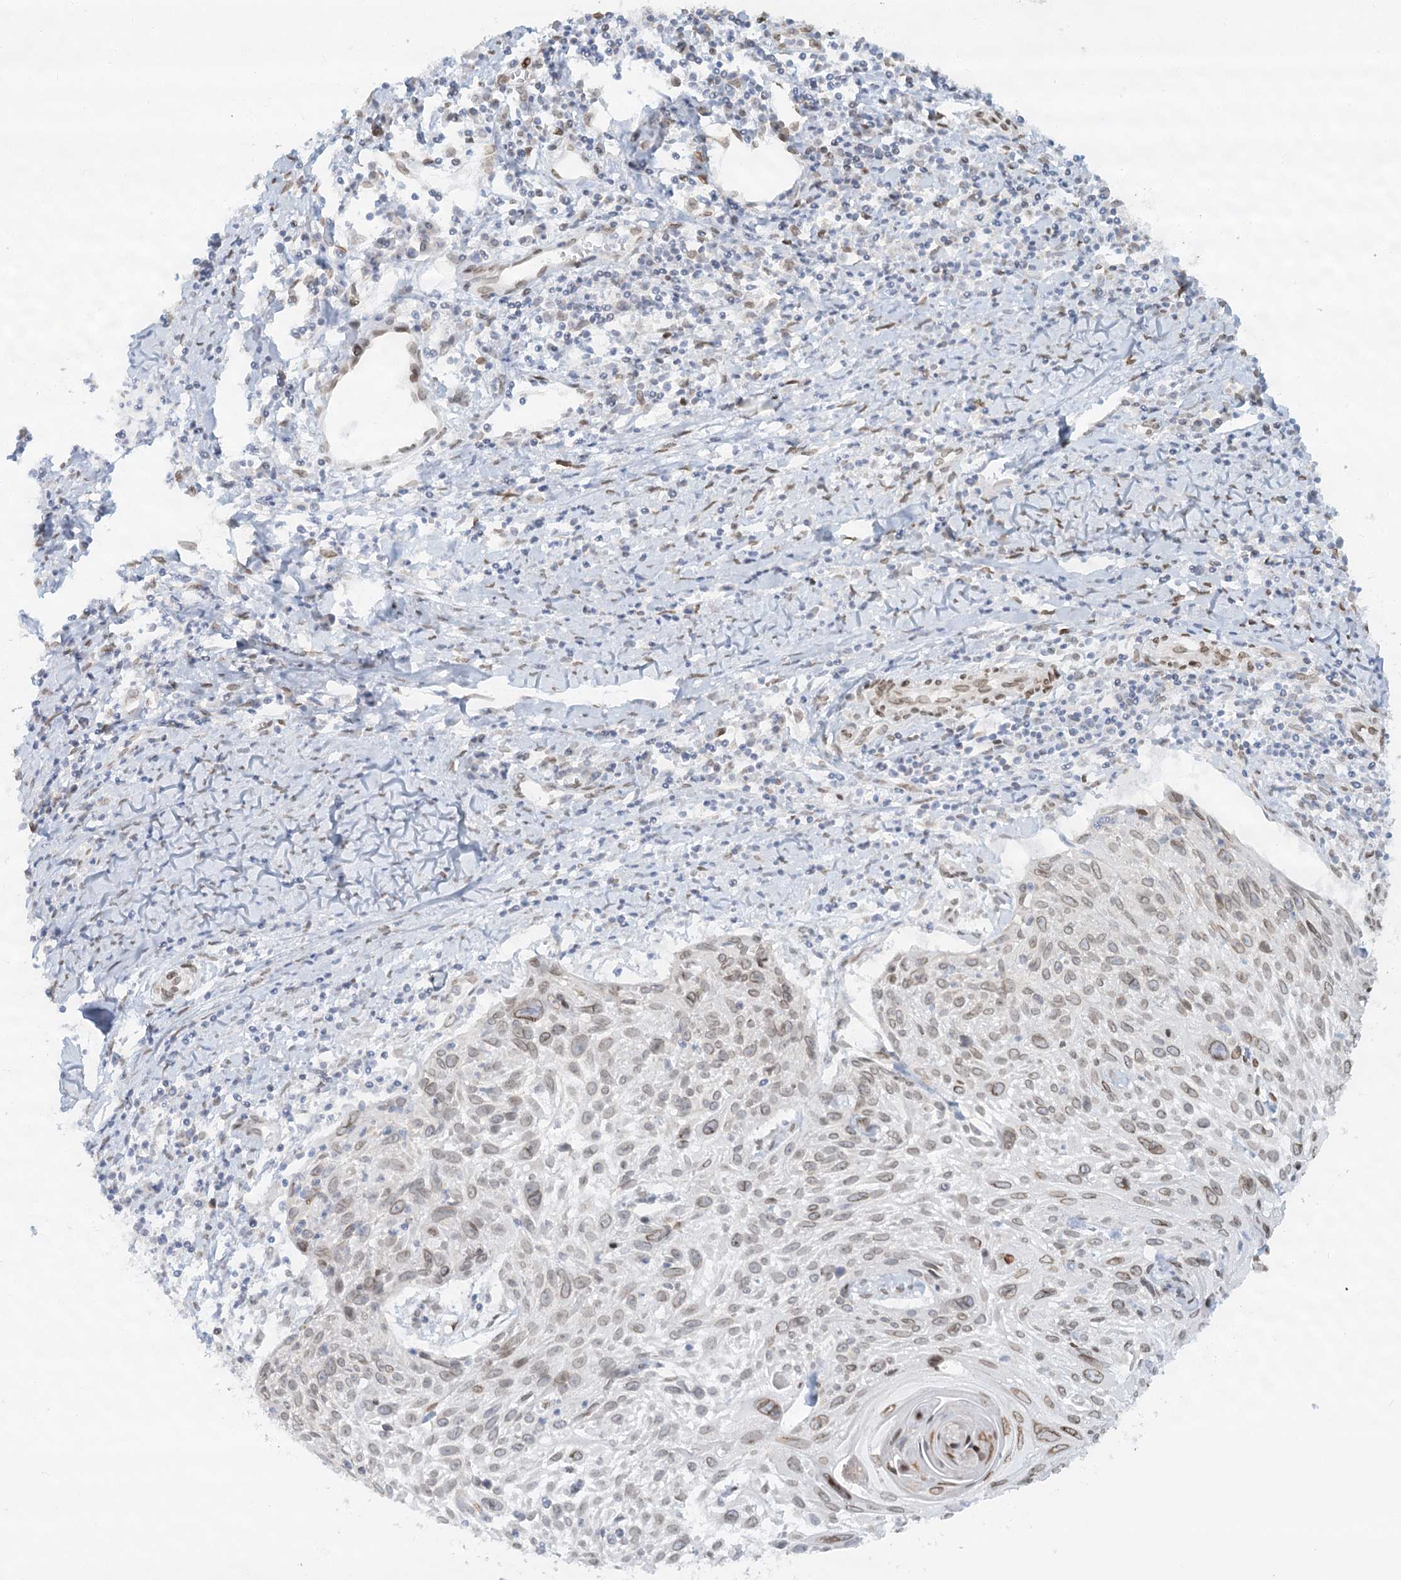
{"staining": {"intensity": "weak", "quantity": "25%-75%", "location": "cytoplasmic/membranous,nuclear"}, "tissue": "cervical cancer", "cell_type": "Tumor cells", "image_type": "cancer", "snomed": [{"axis": "morphology", "description": "Squamous cell carcinoma, NOS"}, {"axis": "topography", "description": "Cervix"}], "caption": "High-magnification brightfield microscopy of cervical cancer (squamous cell carcinoma) stained with DAB (3,3'-diaminobenzidine) (brown) and counterstained with hematoxylin (blue). tumor cells exhibit weak cytoplasmic/membranous and nuclear expression is seen in approximately25%-75% of cells.", "gene": "VWA5A", "patient": {"sex": "female", "age": 51}}